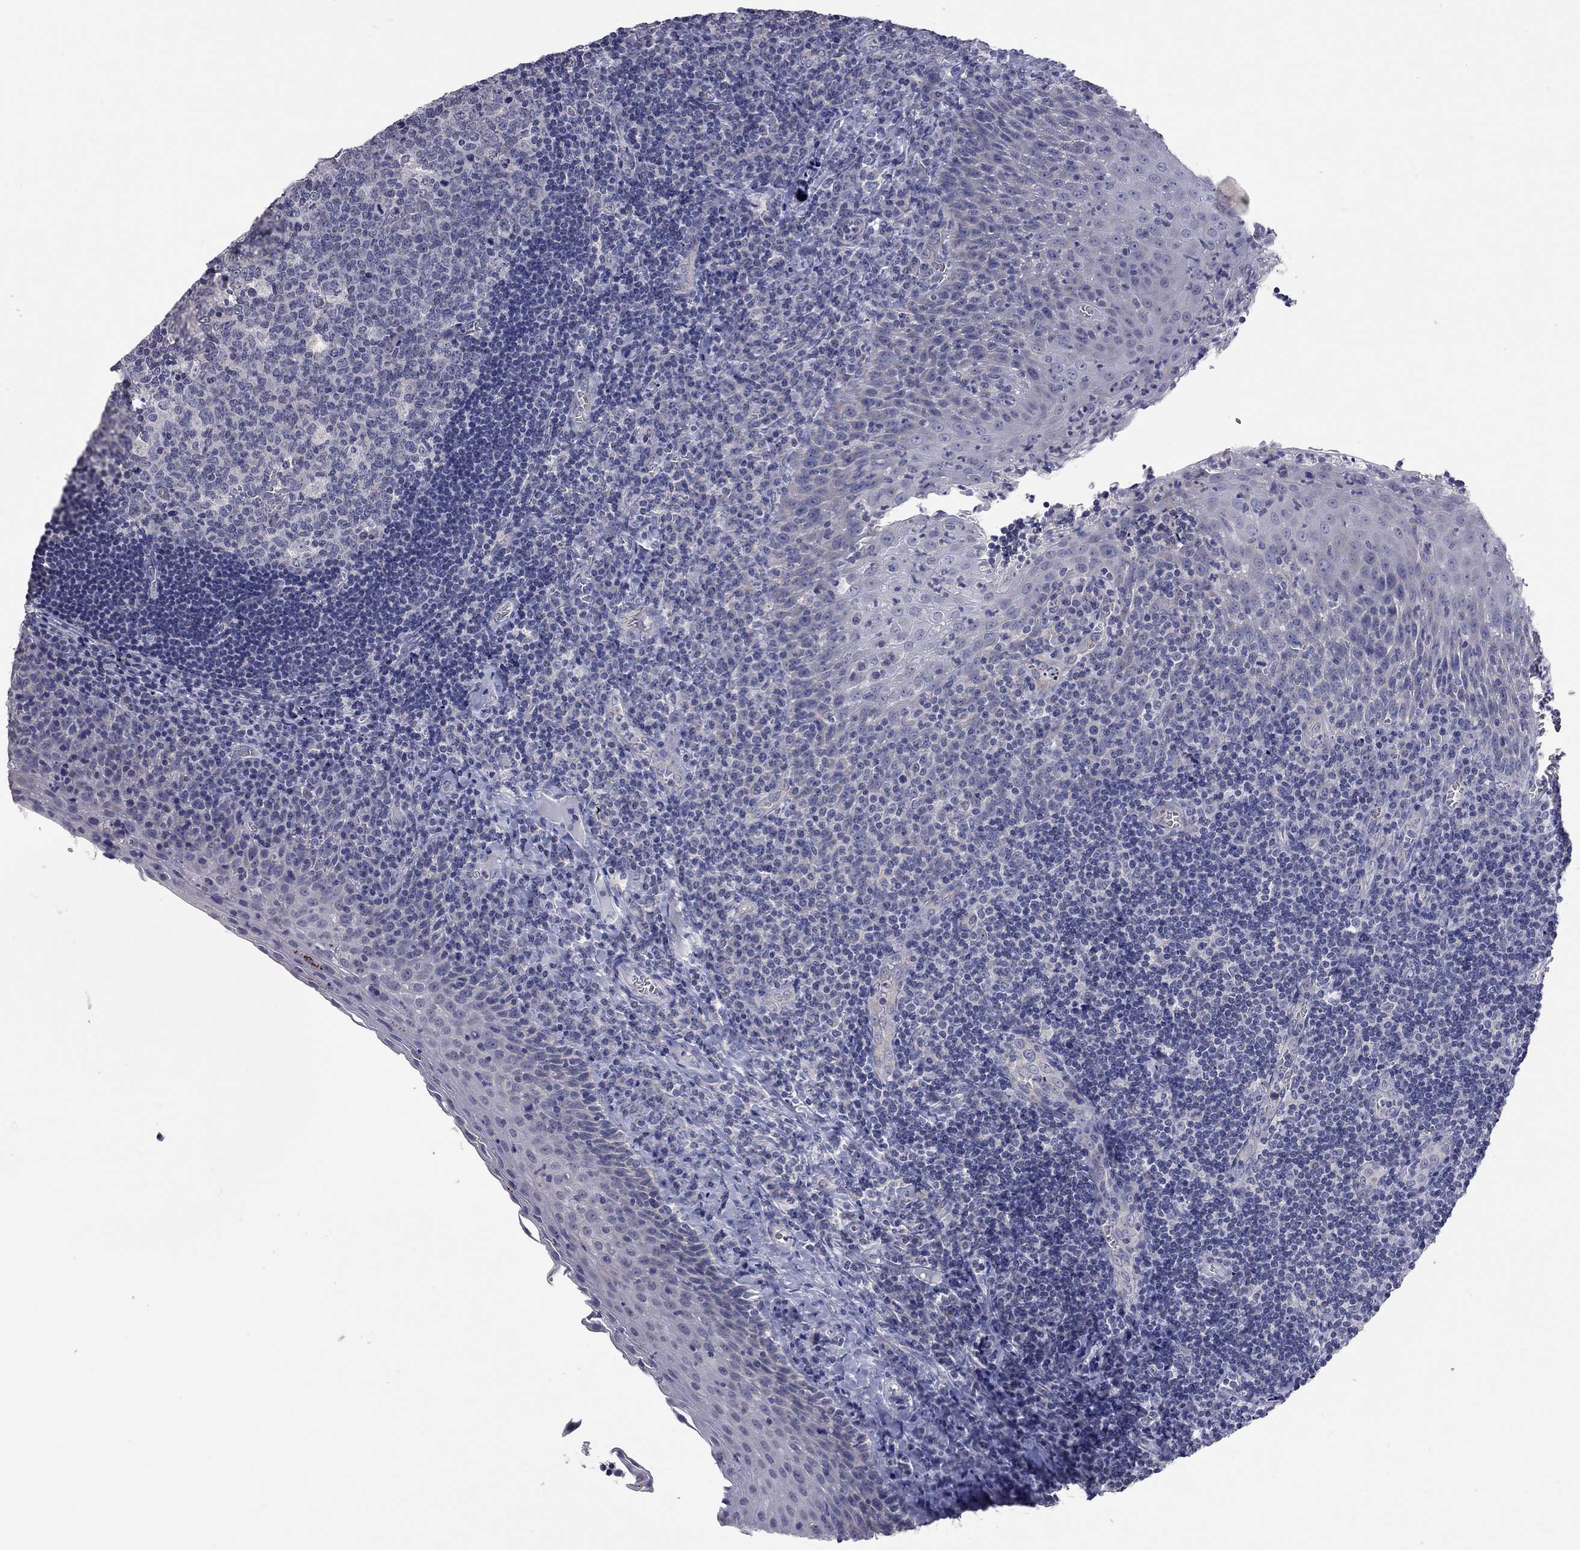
{"staining": {"intensity": "negative", "quantity": "none", "location": "none"}, "tissue": "tonsil", "cell_type": "Germinal center cells", "image_type": "normal", "snomed": [{"axis": "morphology", "description": "Normal tissue, NOS"}, {"axis": "morphology", "description": "Inflammation, NOS"}, {"axis": "topography", "description": "Tonsil"}], "caption": "A high-resolution photomicrograph shows IHC staining of normal tonsil, which displays no significant positivity in germinal center cells. Nuclei are stained in blue.", "gene": "OPRK1", "patient": {"sex": "female", "age": 31}}